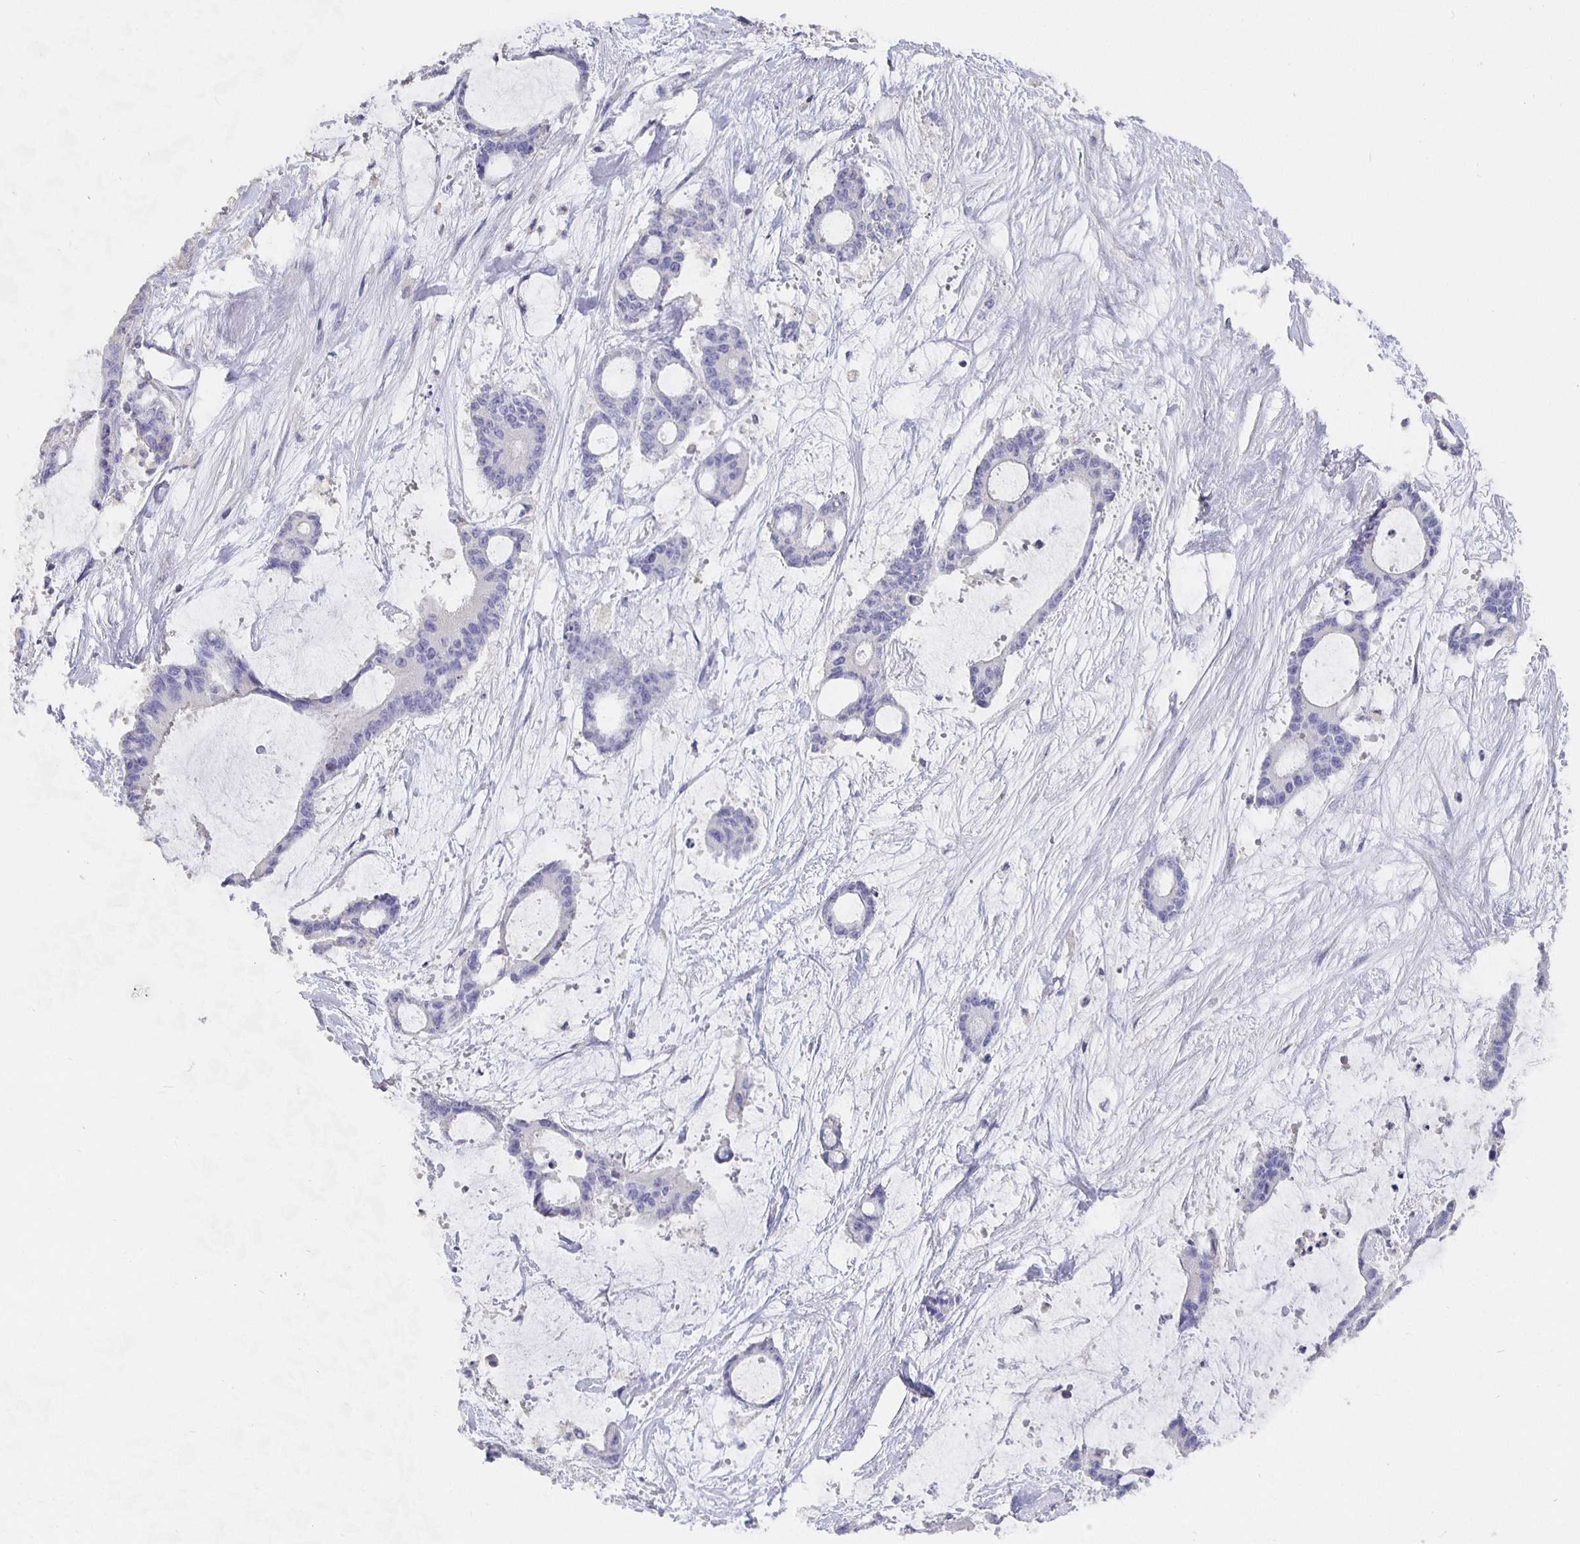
{"staining": {"intensity": "negative", "quantity": "none", "location": "none"}, "tissue": "liver cancer", "cell_type": "Tumor cells", "image_type": "cancer", "snomed": [{"axis": "morphology", "description": "Normal tissue, NOS"}, {"axis": "morphology", "description": "Cholangiocarcinoma"}, {"axis": "topography", "description": "Liver"}, {"axis": "topography", "description": "Peripheral nerve tissue"}], "caption": "A high-resolution histopathology image shows immunohistochemistry staining of liver cancer (cholangiocarcinoma), which reveals no significant staining in tumor cells.", "gene": "CFAP74", "patient": {"sex": "female", "age": 73}}